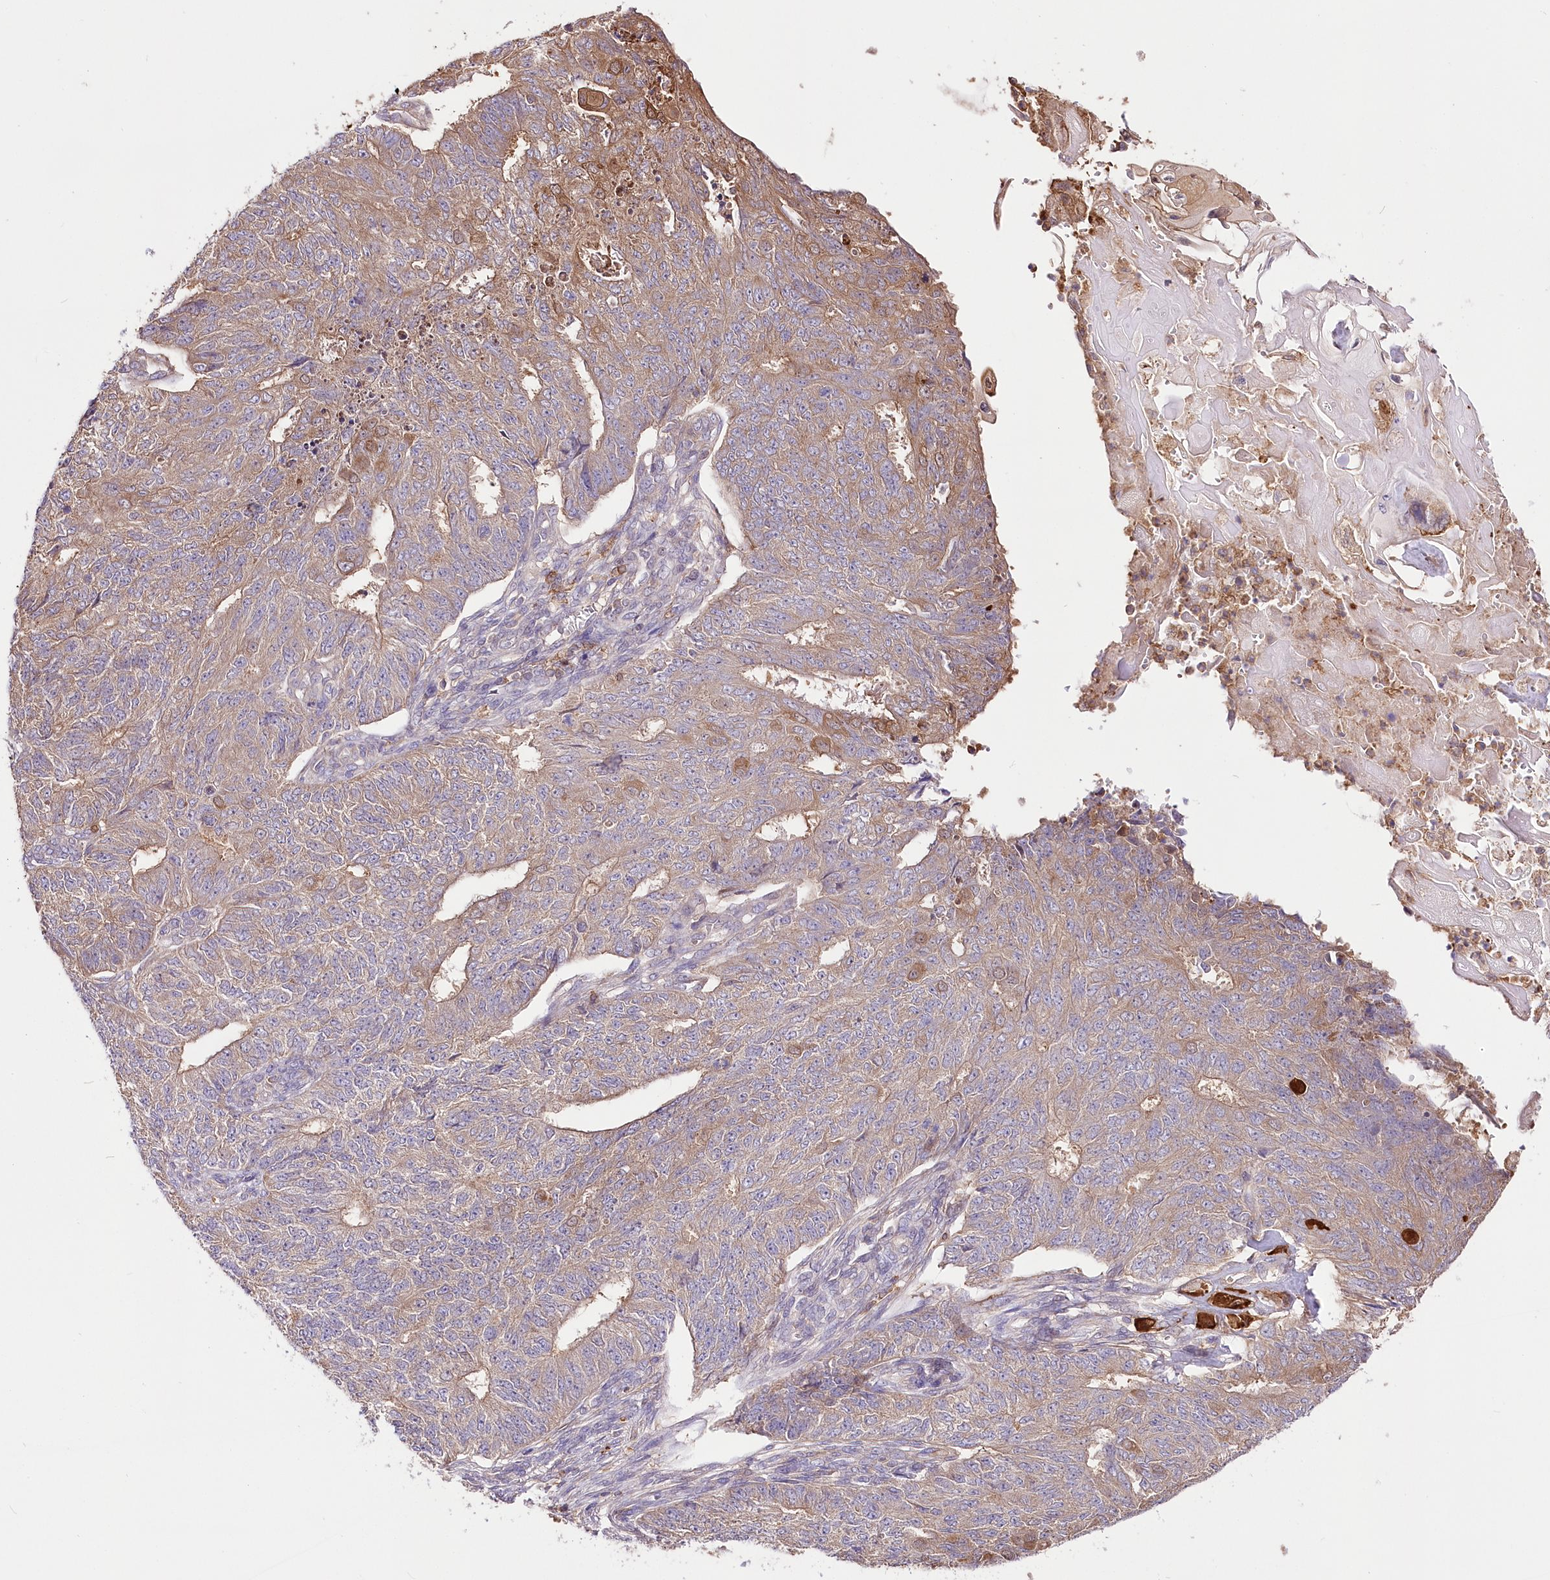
{"staining": {"intensity": "moderate", "quantity": "25%-75%", "location": "cytoplasmic/membranous"}, "tissue": "endometrial cancer", "cell_type": "Tumor cells", "image_type": "cancer", "snomed": [{"axis": "morphology", "description": "Adenocarcinoma, NOS"}, {"axis": "topography", "description": "Endometrium"}], "caption": "IHC image of neoplastic tissue: human endometrial cancer stained using immunohistochemistry (IHC) shows medium levels of moderate protein expression localized specifically in the cytoplasmic/membranous of tumor cells, appearing as a cytoplasmic/membranous brown color.", "gene": "UGP2", "patient": {"sex": "female", "age": 32}}